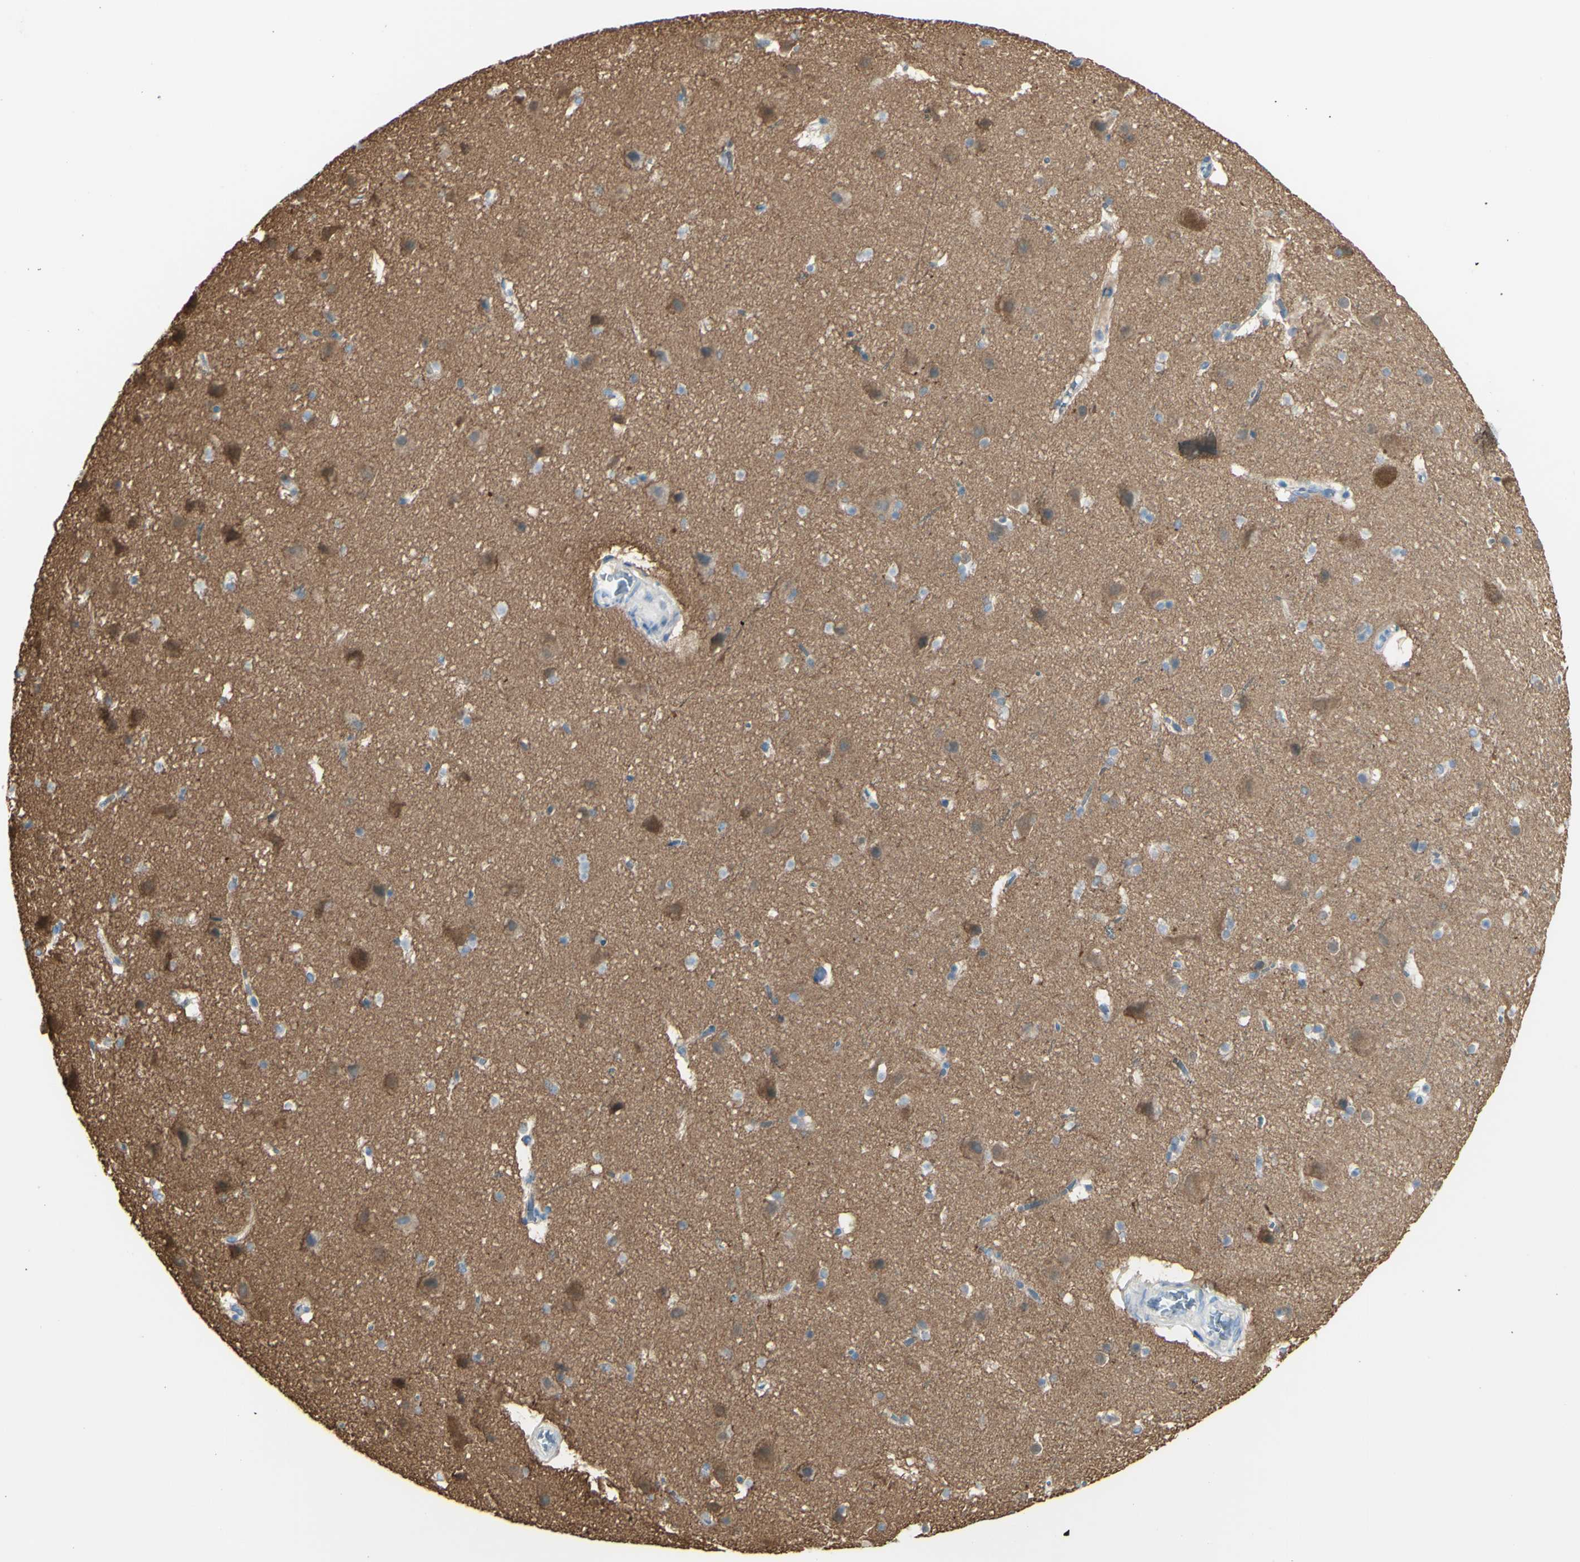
{"staining": {"intensity": "negative", "quantity": "none", "location": "none"}, "tissue": "cerebral cortex", "cell_type": "Endothelial cells", "image_type": "normal", "snomed": [{"axis": "morphology", "description": "Normal tissue, NOS"}, {"axis": "topography", "description": "Cerebral cortex"}], "caption": "An immunohistochemistry image of unremarkable cerebral cortex is shown. There is no staining in endothelial cells of cerebral cortex.", "gene": "TSPAN1", "patient": {"sex": "male", "age": 45}}